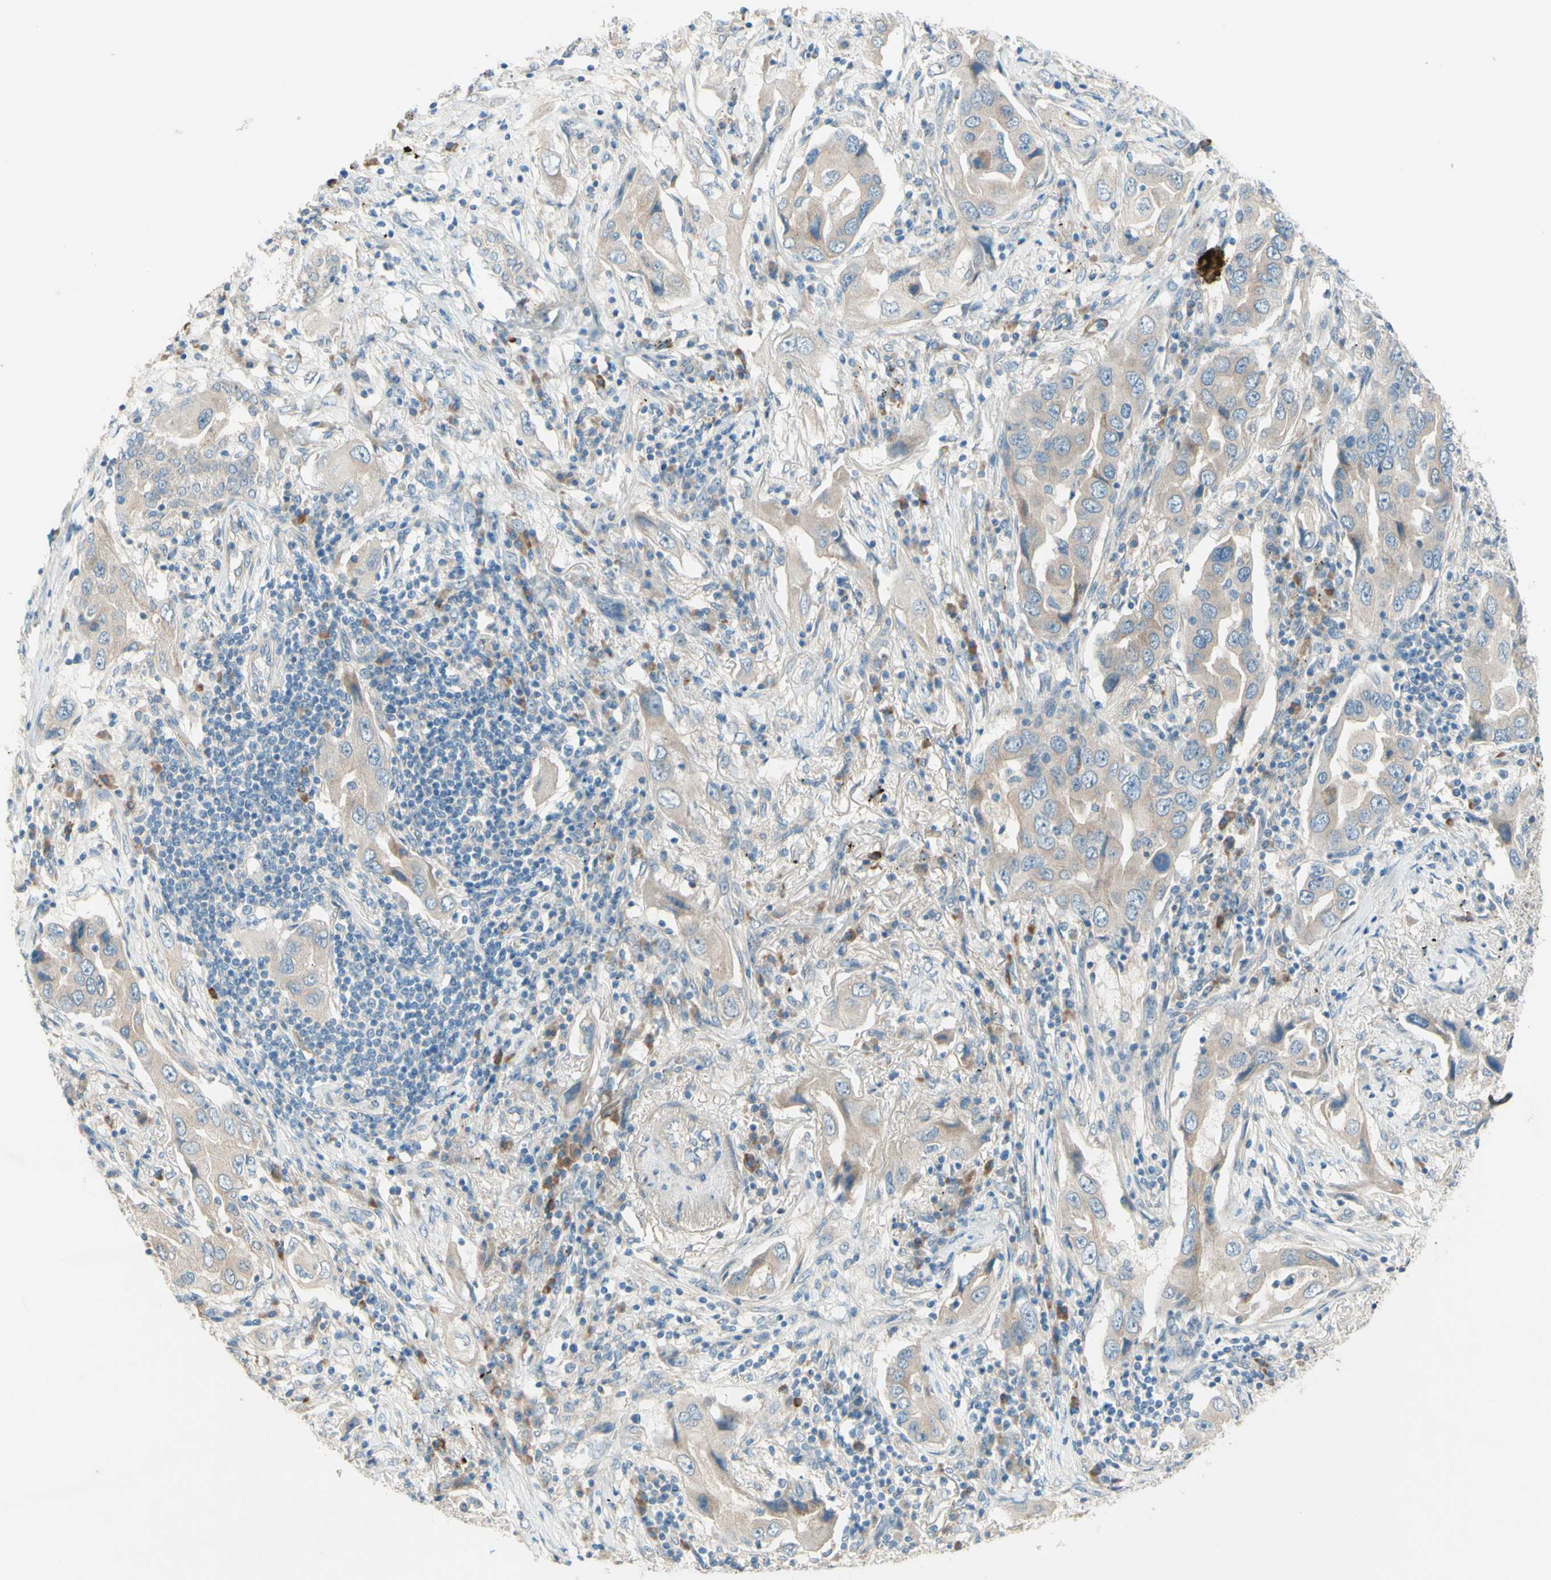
{"staining": {"intensity": "weak", "quantity": "25%-75%", "location": "cytoplasmic/membranous"}, "tissue": "lung cancer", "cell_type": "Tumor cells", "image_type": "cancer", "snomed": [{"axis": "morphology", "description": "Adenocarcinoma, NOS"}, {"axis": "topography", "description": "Lung"}], "caption": "Brown immunohistochemical staining in human lung cancer displays weak cytoplasmic/membranous staining in approximately 25%-75% of tumor cells.", "gene": "IL2", "patient": {"sex": "female", "age": 65}}